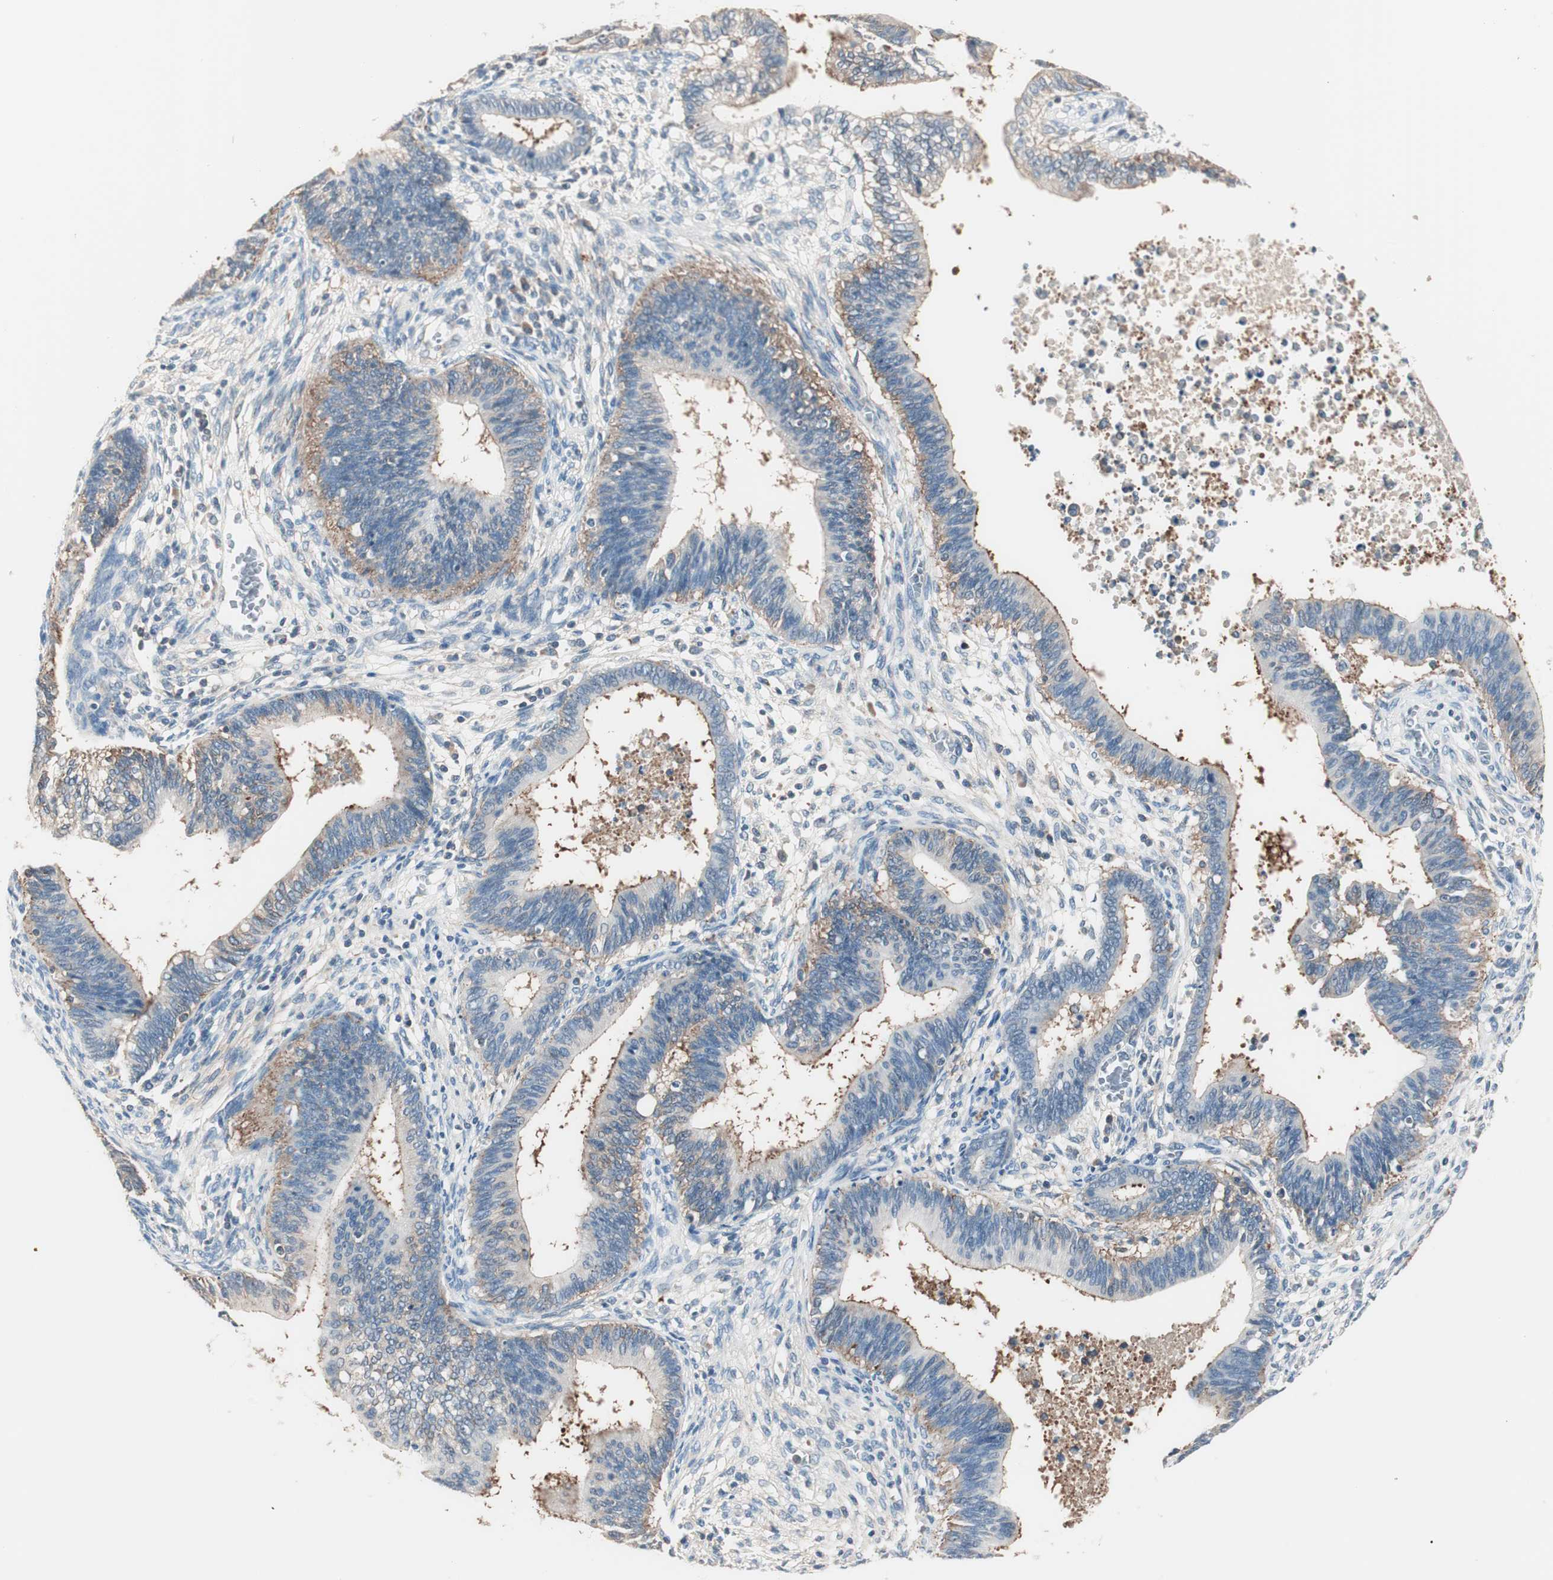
{"staining": {"intensity": "weak", "quantity": "25%-75%", "location": "cytoplasmic/membranous"}, "tissue": "cervical cancer", "cell_type": "Tumor cells", "image_type": "cancer", "snomed": [{"axis": "morphology", "description": "Adenocarcinoma, NOS"}, {"axis": "topography", "description": "Cervix"}], "caption": "The image exhibits immunohistochemical staining of cervical adenocarcinoma. There is weak cytoplasmic/membranous positivity is identified in about 25%-75% of tumor cells.", "gene": "RAD54B", "patient": {"sex": "female", "age": 44}}